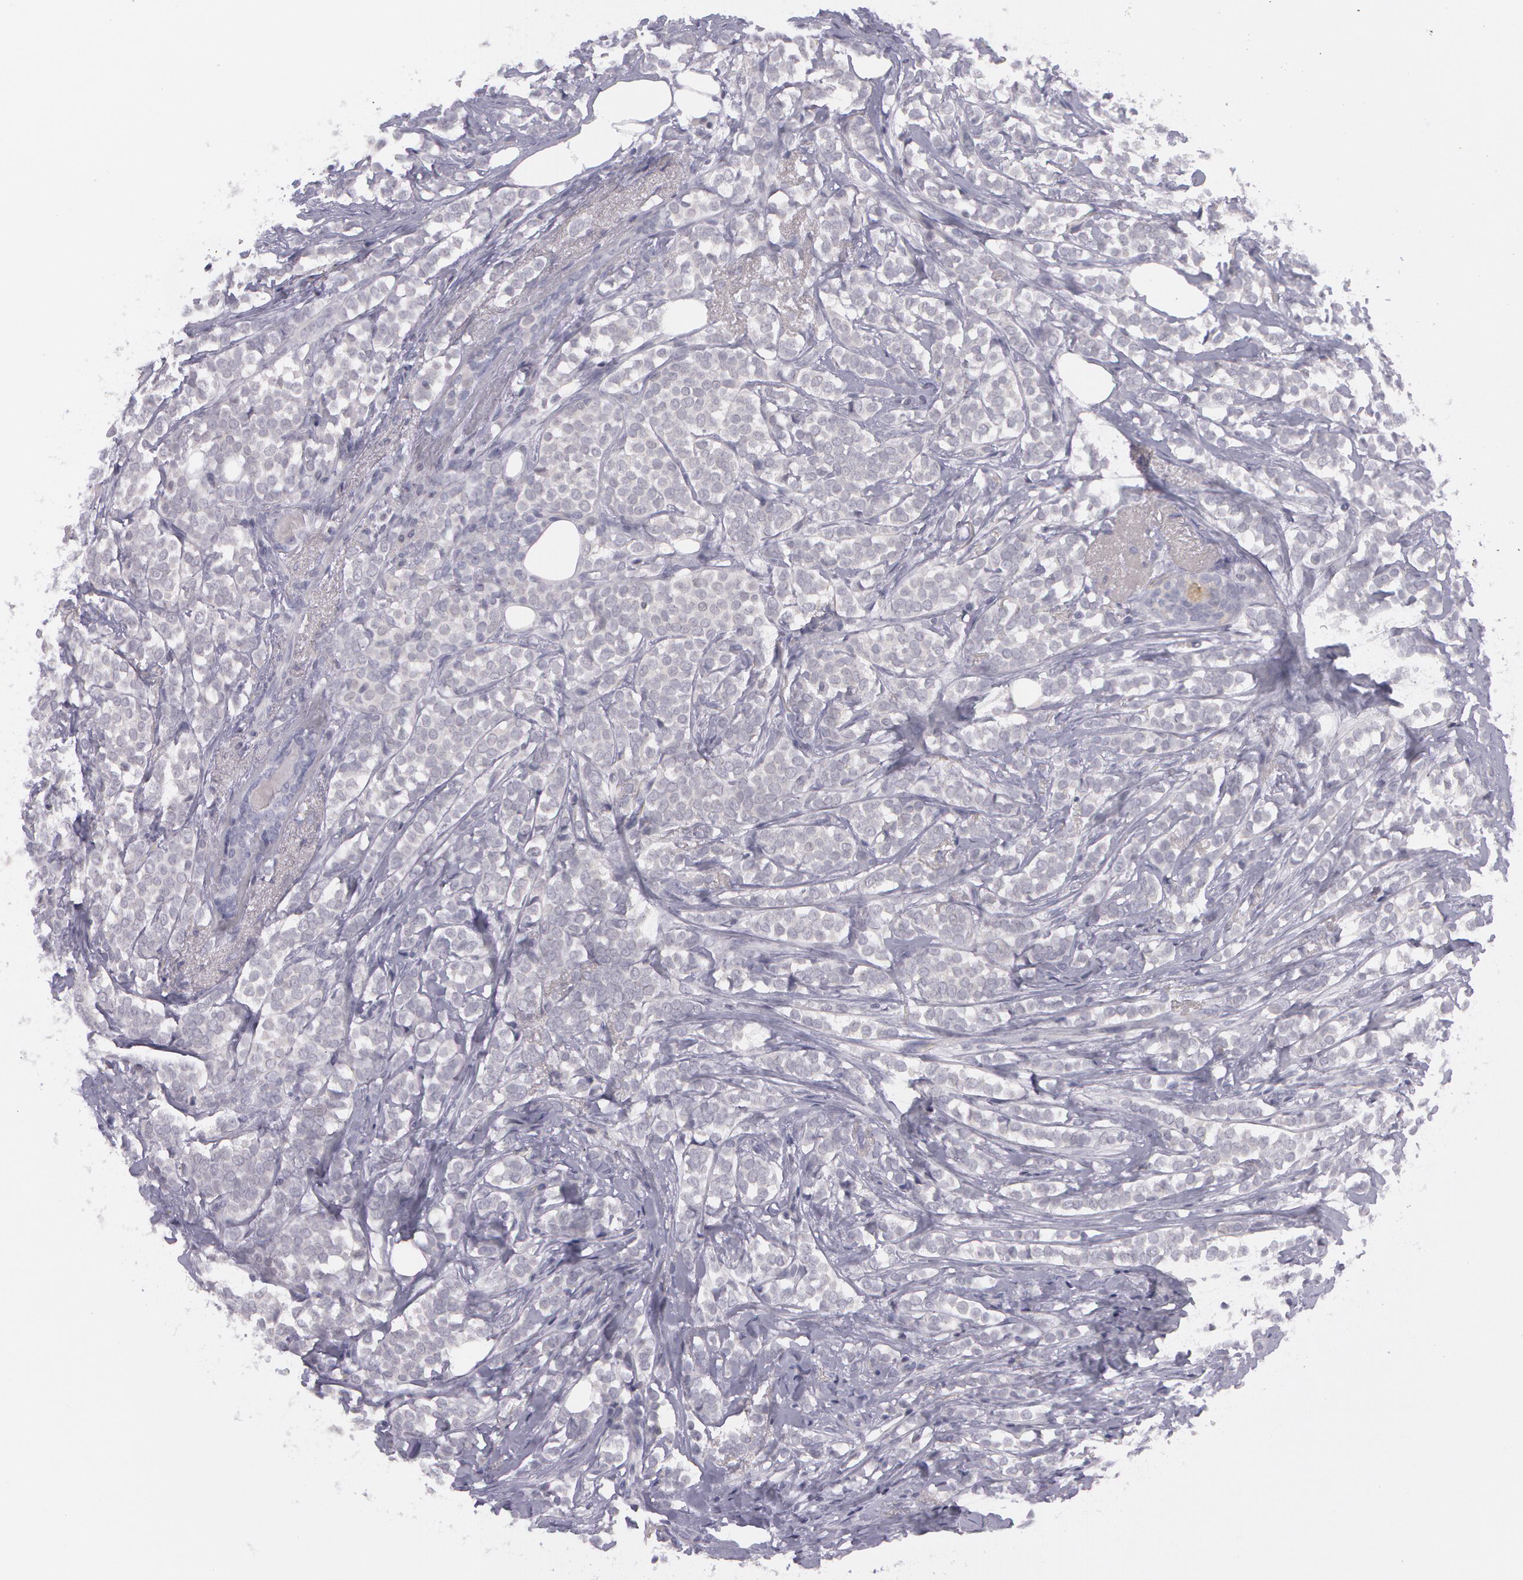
{"staining": {"intensity": "negative", "quantity": "none", "location": "none"}, "tissue": "breast cancer", "cell_type": "Tumor cells", "image_type": "cancer", "snomed": [{"axis": "morphology", "description": "Lobular carcinoma"}, {"axis": "topography", "description": "Breast"}], "caption": "This micrograph is of lobular carcinoma (breast) stained with IHC to label a protein in brown with the nuclei are counter-stained blue. There is no positivity in tumor cells. Brightfield microscopy of immunohistochemistry stained with DAB (3,3'-diaminobenzidine) (brown) and hematoxylin (blue), captured at high magnification.", "gene": "IL1RN", "patient": {"sex": "female", "age": 56}}